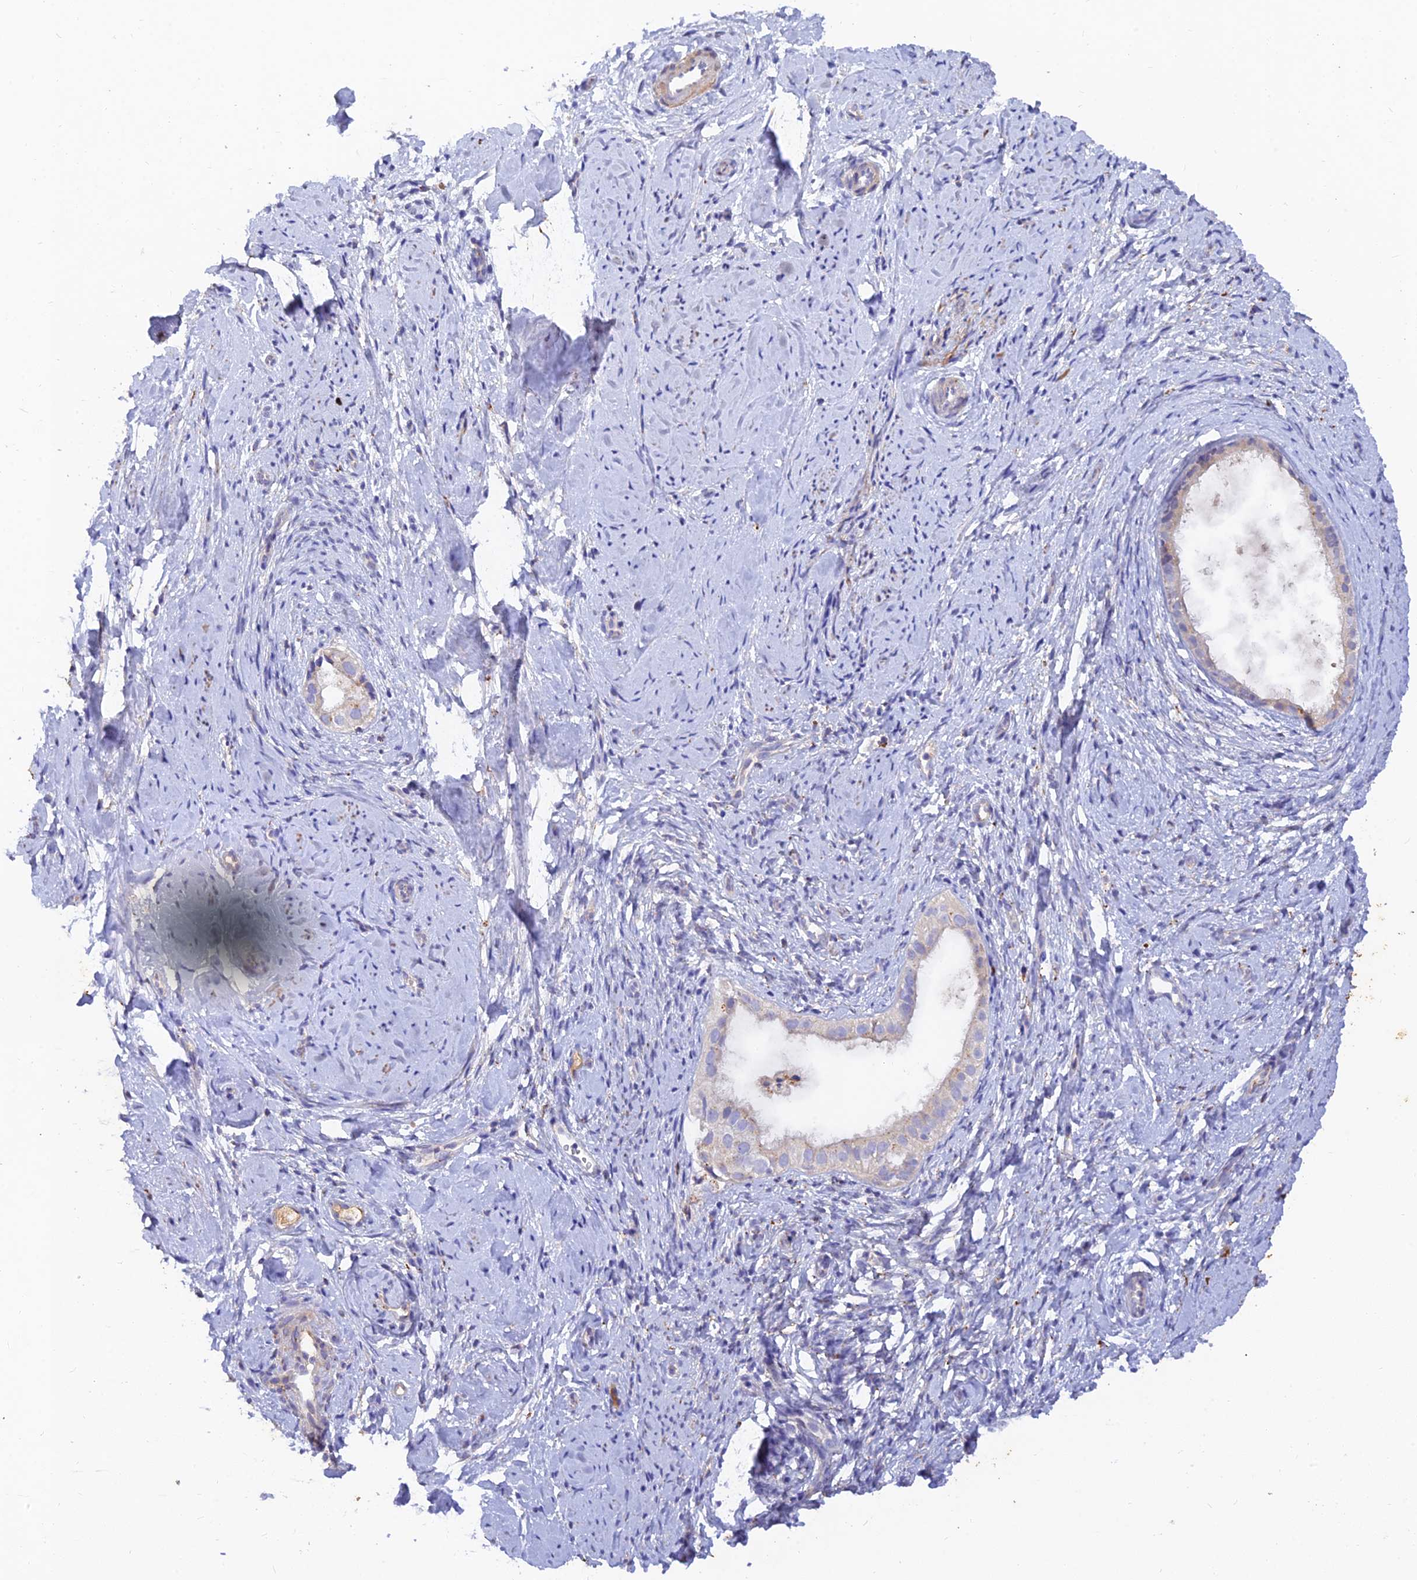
{"staining": {"intensity": "weak", "quantity": "<25%", "location": "cytoplasmic/membranous"}, "tissue": "cervix", "cell_type": "Glandular cells", "image_type": "normal", "snomed": [{"axis": "morphology", "description": "Normal tissue, NOS"}, {"axis": "topography", "description": "Cervix"}], "caption": "Immunohistochemistry (IHC) image of benign cervix: cervix stained with DAB (3,3'-diaminobenzidine) shows no significant protein staining in glandular cells.", "gene": "ACSM5", "patient": {"sex": "female", "age": 57}}